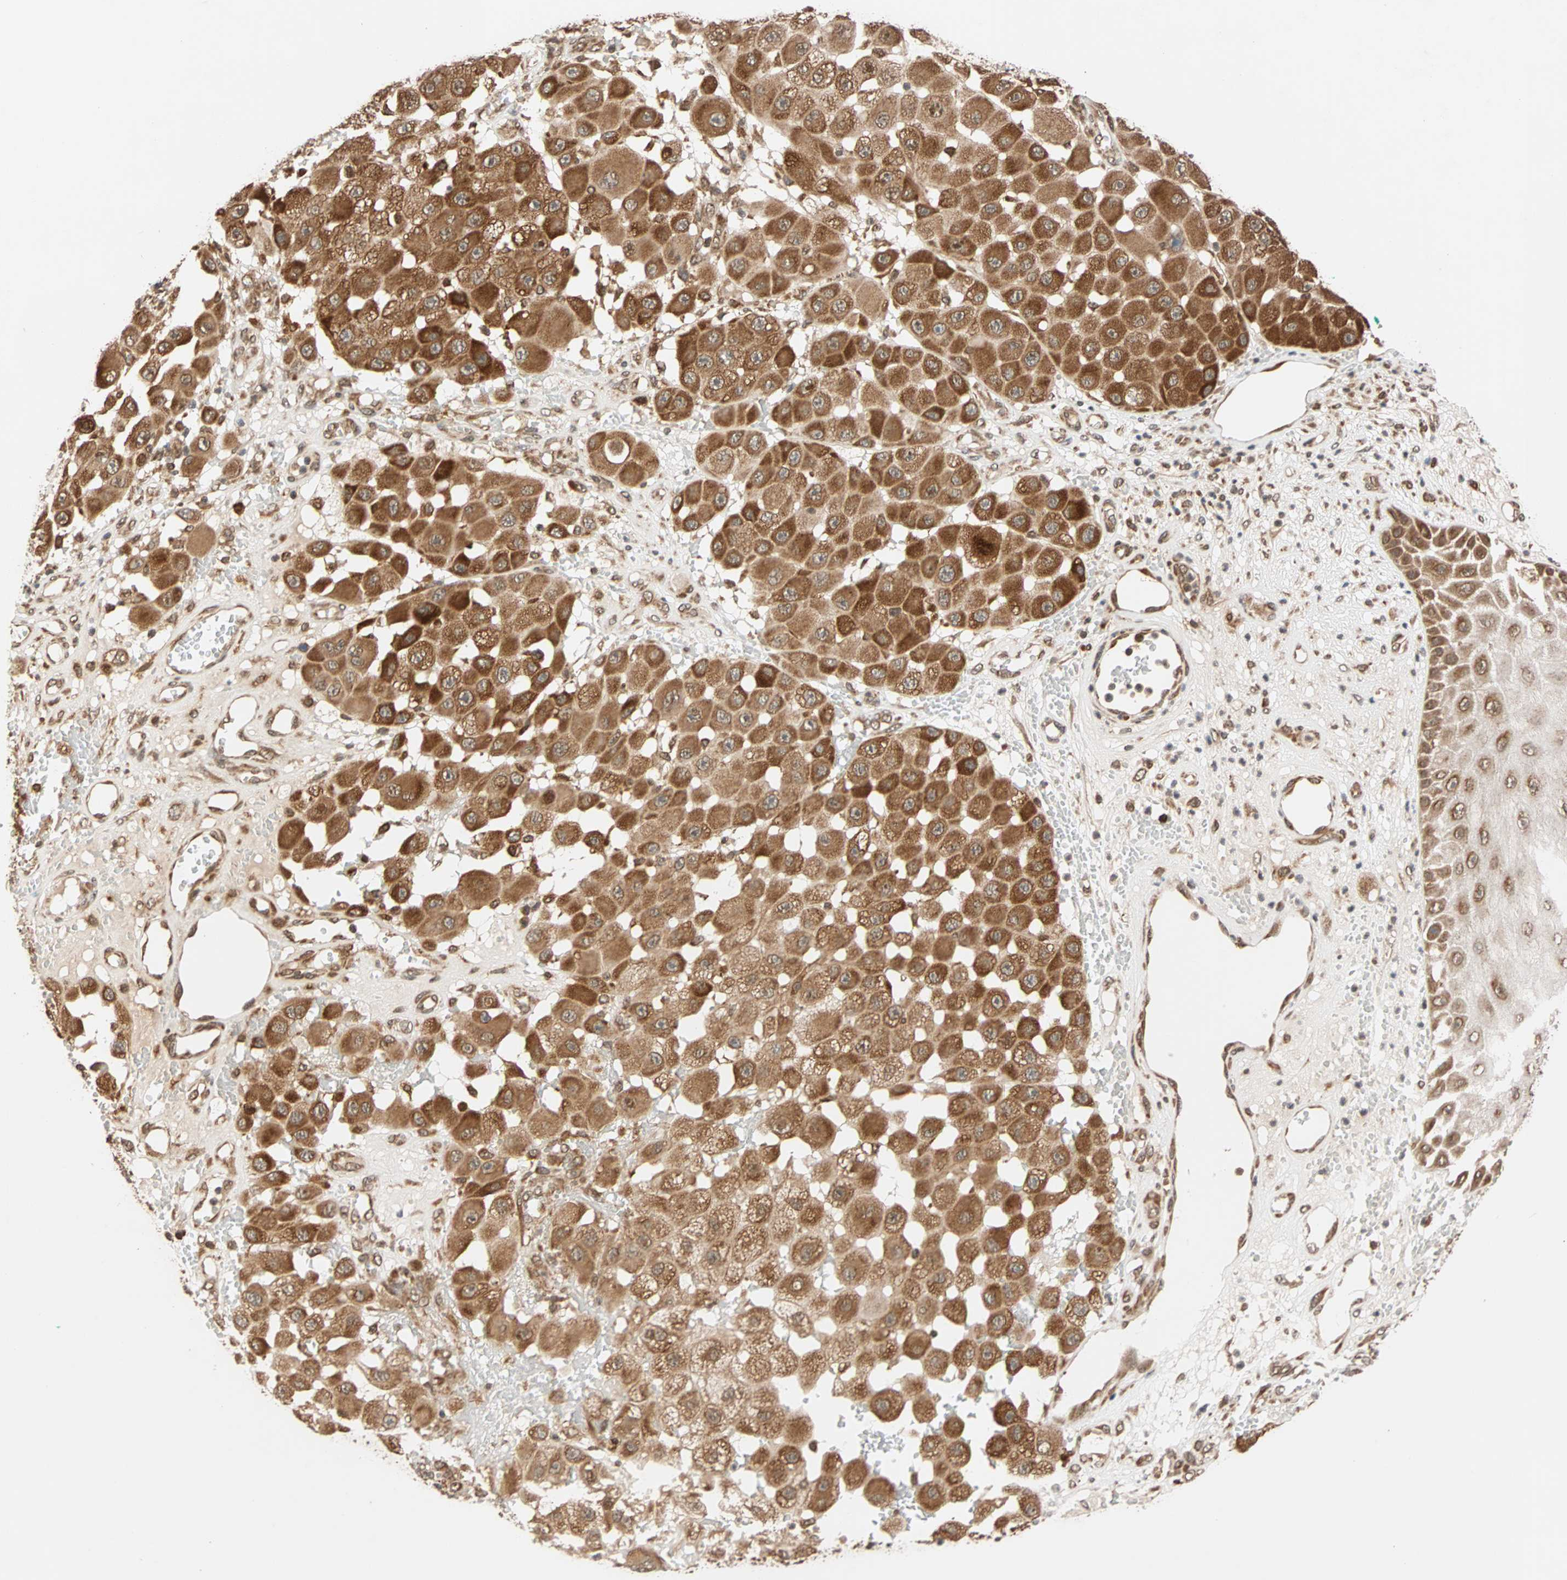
{"staining": {"intensity": "strong", "quantity": ">75%", "location": "cytoplasmic/membranous"}, "tissue": "melanoma", "cell_type": "Tumor cells", "image_type": "cancer", "snomed": [{"axis": "morphology", "description": "Malignant melanoma, NOS"}, {"axis": "topography", "description": "Skin"}], "caption": "Immunohistochemistry (IHC) (DAB (3,3'-diaminobenzidine)) staining of human melanoma demonstrates strong cytoplasmic/membranous protein staining in approximately >75% of tumor cells. (Brightfield microscopy of DAB IHC at high magnification).", "gene": "AUP1", "patient": {"sex": "female", "age": 81}}